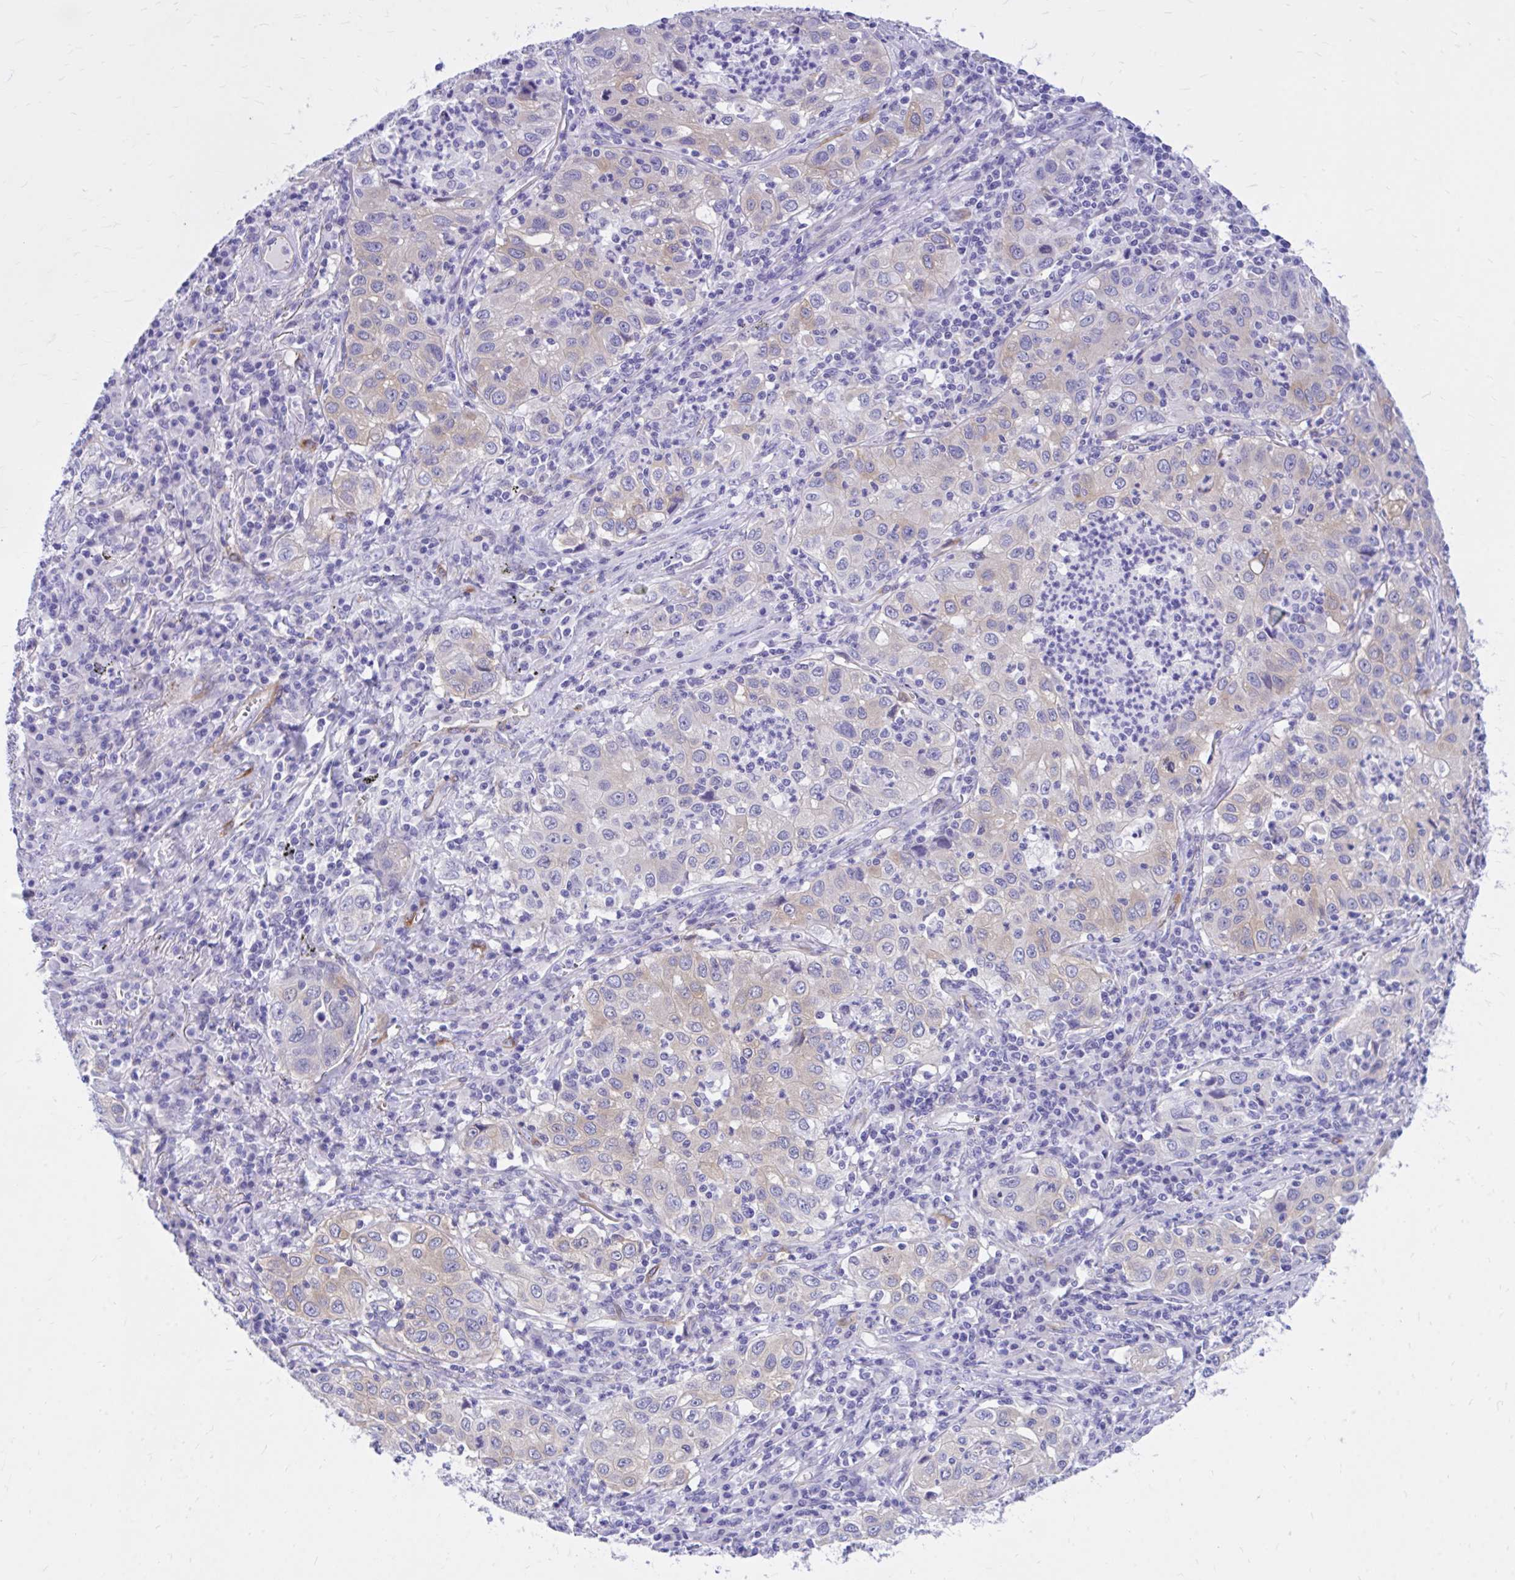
{"staining": {"intensity": "weak", "quantity": "<25%", "location": "cytoplasmic/membranous"}, "tissue": "lung cancer", "cell_type": "Tumor cells", "image_type": "cancer", "snomed": [{"axis": "morphology", "description": "Squamous cell carcinoma, NOS"}, {"axis": "topography", "description": "Lung"}], "caption": "A photomicrograph of human squamous cell carcinoma (lung) is negative for staining in tumor cells. Brightfield microscopy of immunohistochemistry (IHC) stained with DAB (3,3'-diaminobenzidine) (brown) and hematoxylin (blue), captured at high magnification.", "gene": "EPB41L1", "patient": {"sex": "male", "age": 71}}